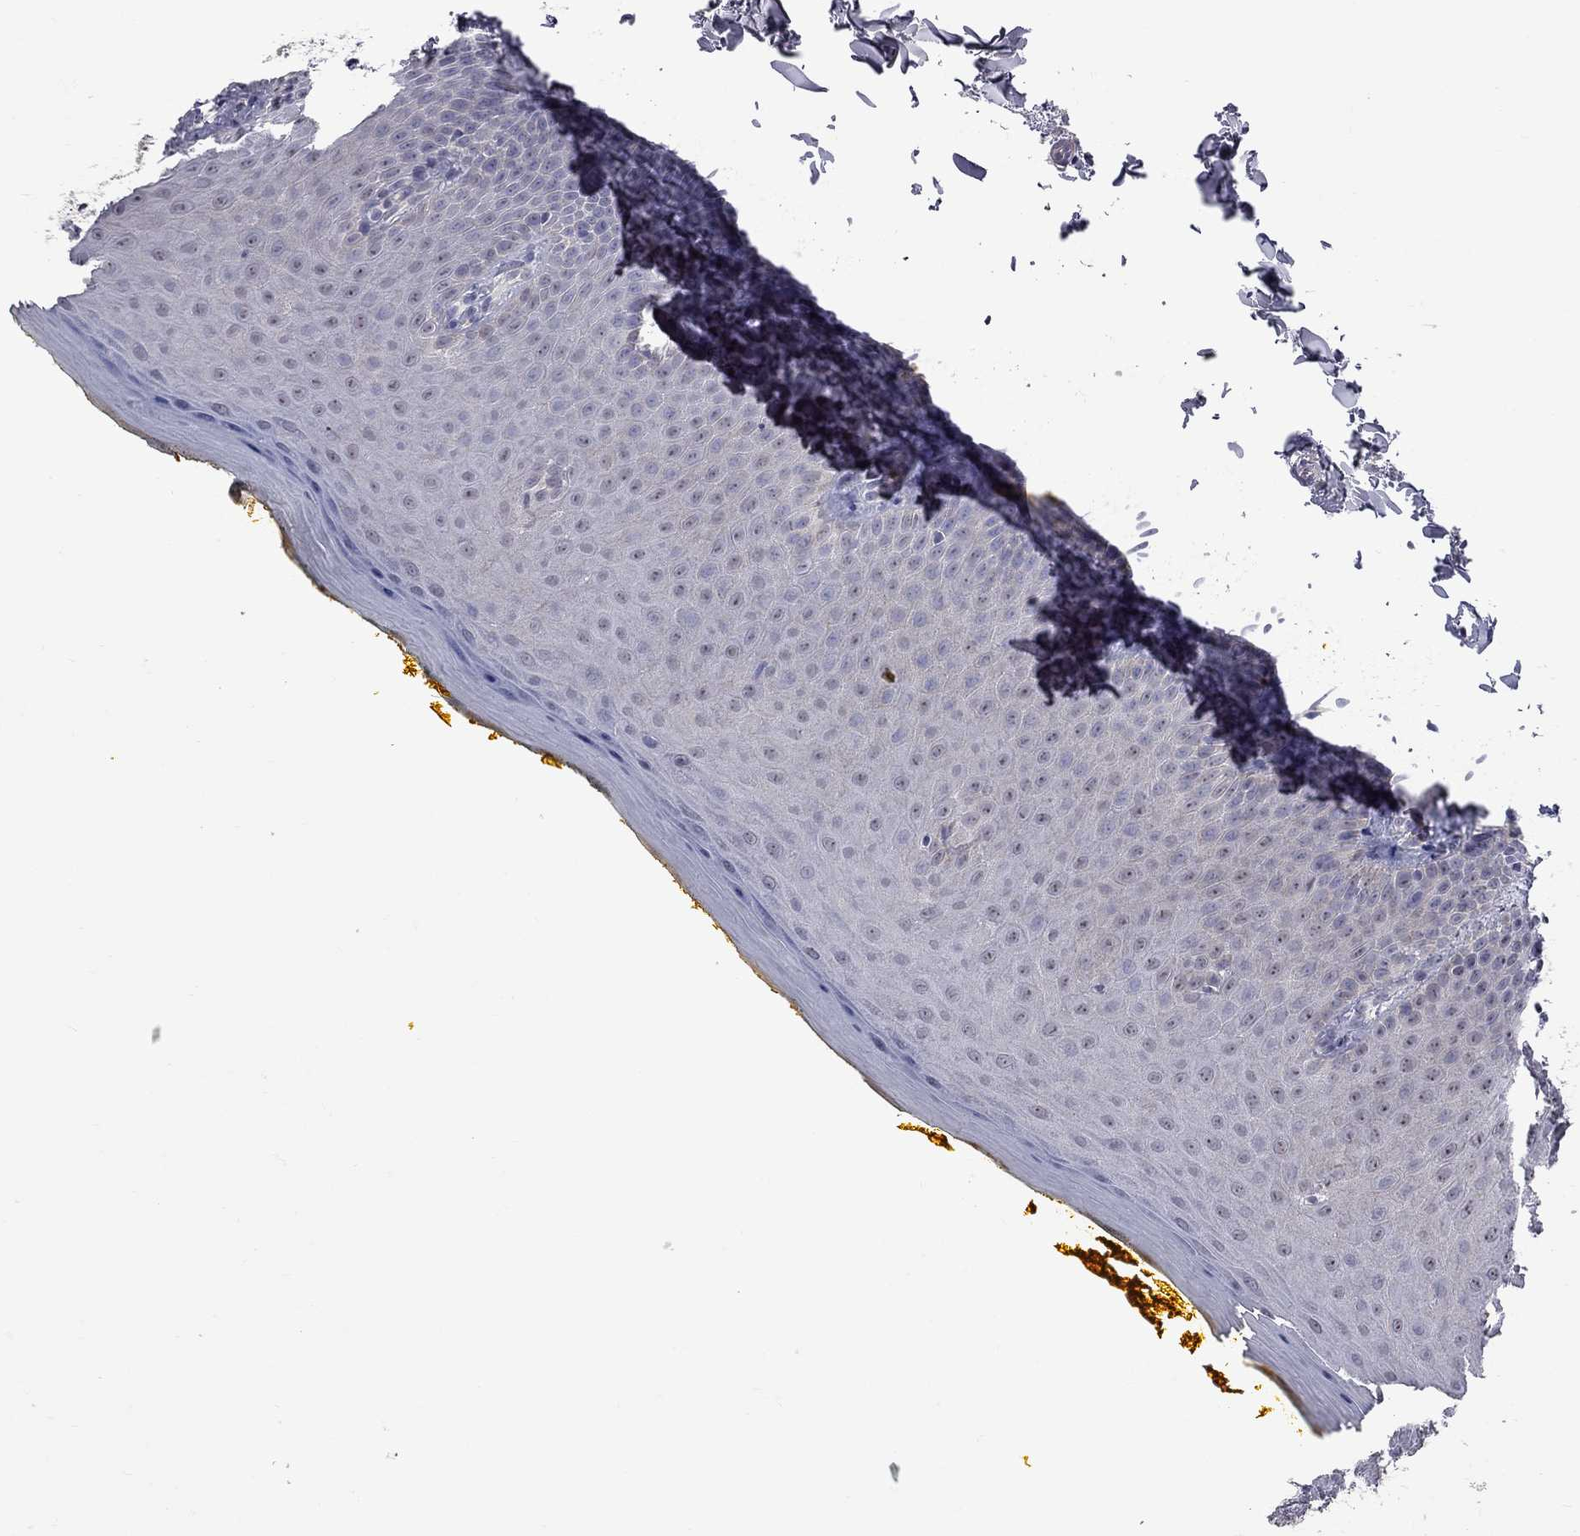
{"staining": {"intensity": "weak", "quantity": "<25%", "location": "nuclear"}, "tissue": "oral mucosa", "cell_type": "Squamous epithelial cells", "image_type": "normal", "snomed": [{"axis": "morphology", "description": "Normal tissue, NOS"}, {"axis": "topography", "description": "Oral tissue"}], "caption": "High power microscopy micrograph of an immunohistochemistry (IHC) photomicrograph of unremarkable oral mucosa, revealing no significant positivity in squamous epithelial cells.", "gene": "GSG1L", "patient": {"sex": "female", "age": 43}}